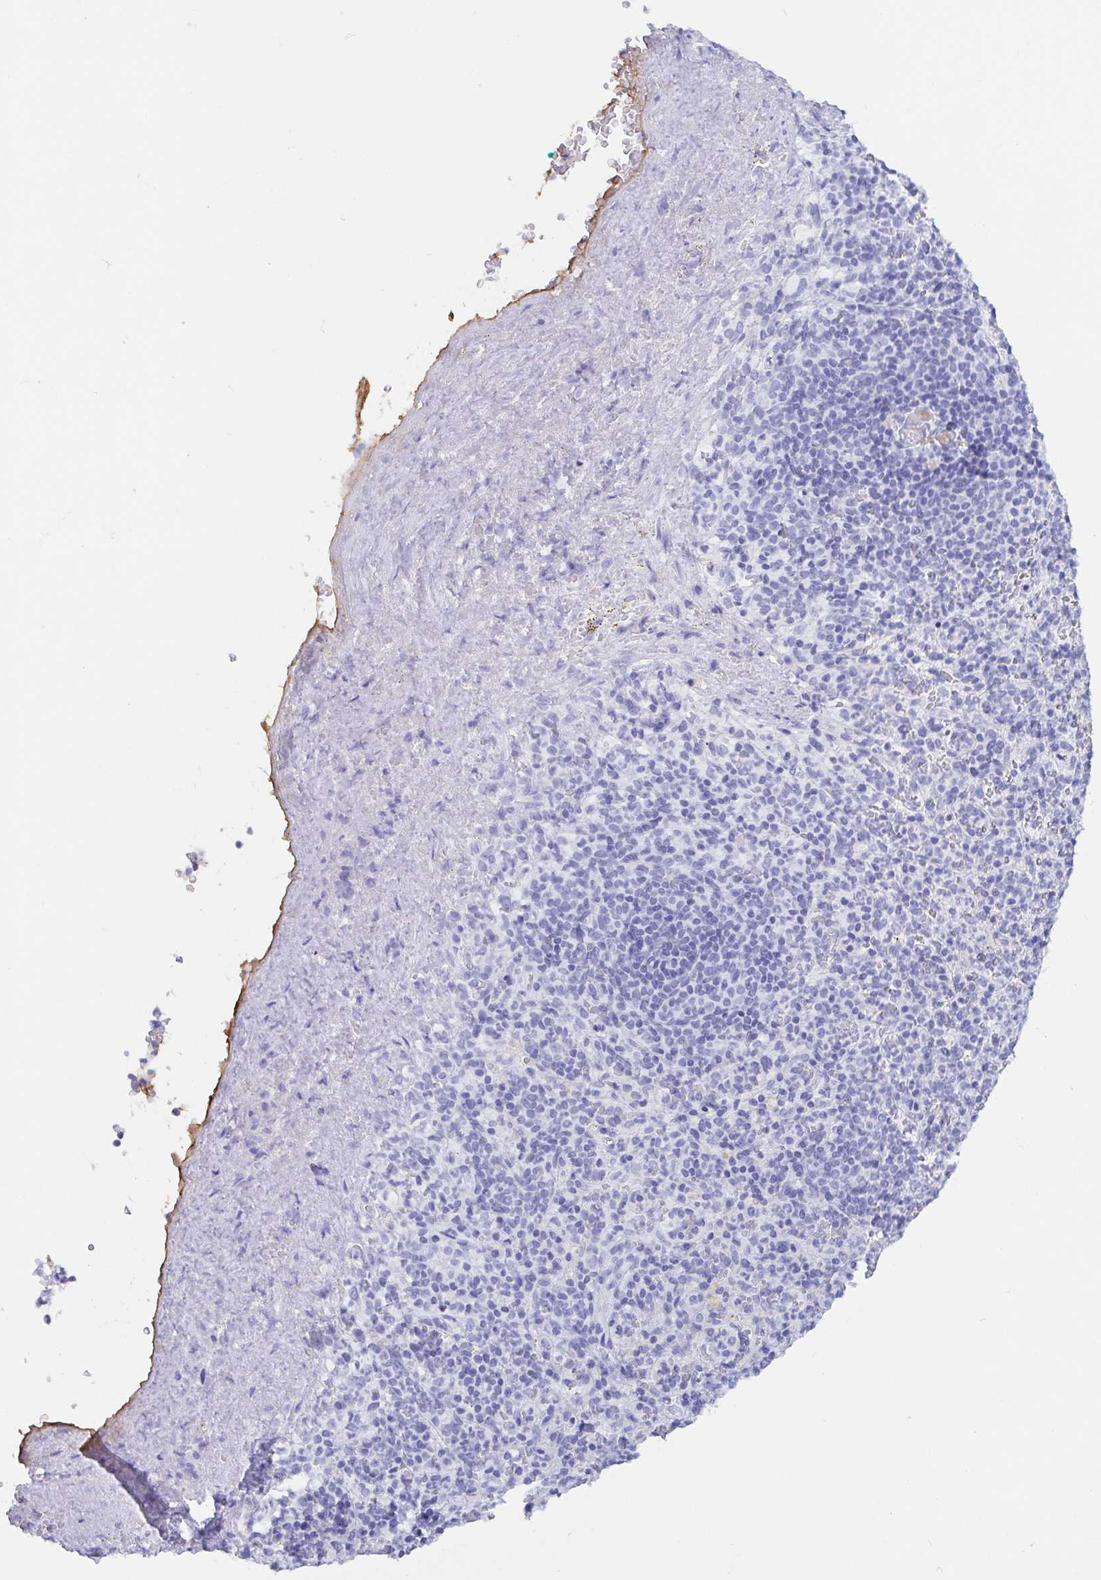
{"staining": {"intensity": "negative", "quantity": "none", "location": "none"}, "tissue": "spleen", "cell_type": "Cells in red pulp", "image_type": "normal", "snomed": [{"axis": "morphology", "description": "Normal tissue, NOS"}, {"axis": "topography", "description": "Spleen"}], "caption": "DAB (3,3'-diaminobenzidine) immunohistochemical staining of normal human spleen reveals no significant expression in cells in red pulp.", "gene": "GKN1", "patient": {"sex": "female", "age": 74}}